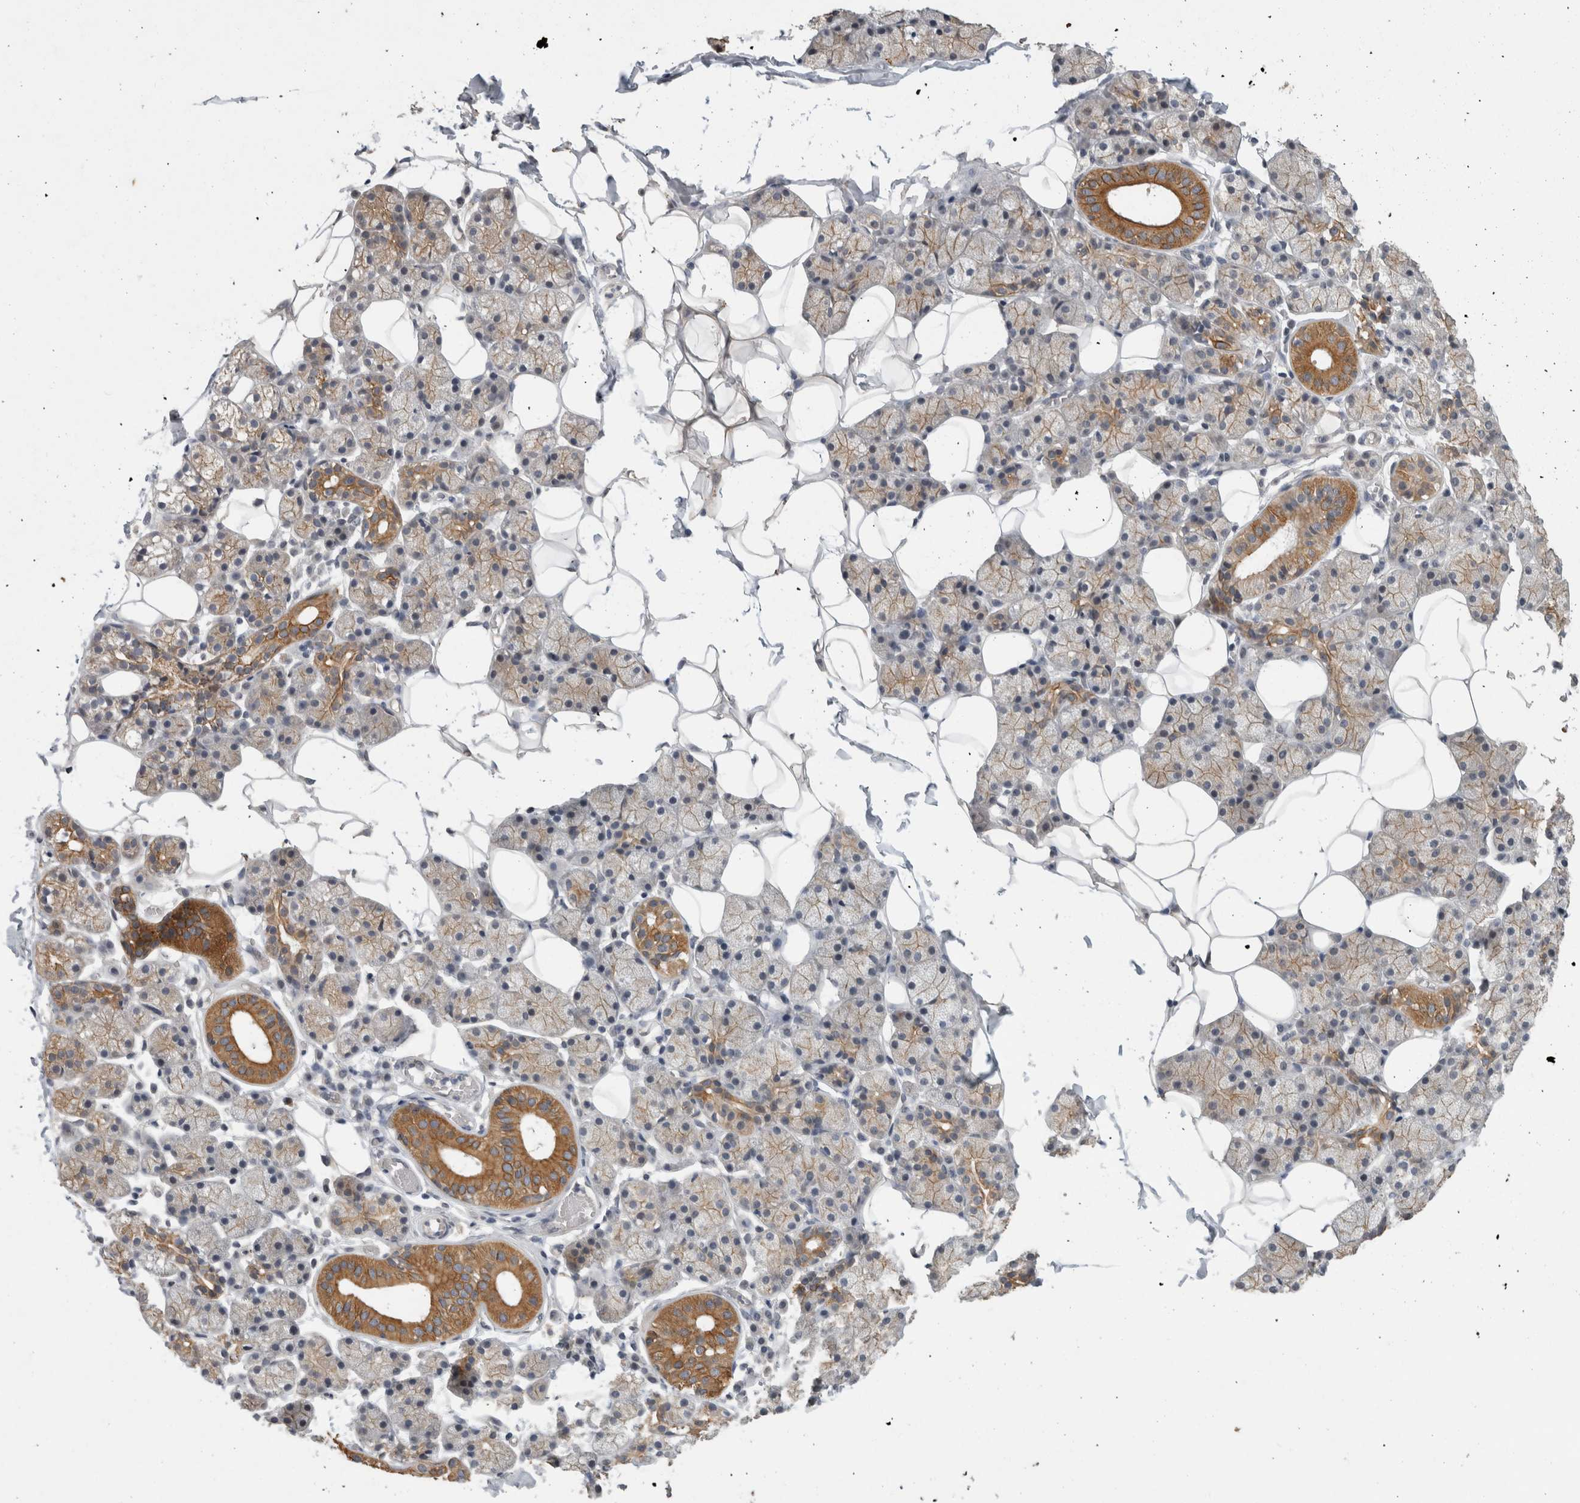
{"staining": {"intensity": "moderate", "quantity": "25%-75%", "location": "cytoplasmic/membranous"}, "tissue": "salivary gland", "cell_type": "Glandular cells", "image_type": "normal", "snomed": [{"axis": "morphology", "description": "Normal tissue, NOS"}, {"axis": "topography", "description": "Salivary gland"}], "caption": "An immunohistochemistry photomicrograph of unremarkable tissue is shown. Protein staining in brown labels moderate cytoplasmic/membranous positivity in salivary gland within glandular cells.", "gene": "RHPN1", "patient": {"sex": "female", "age": 33}}